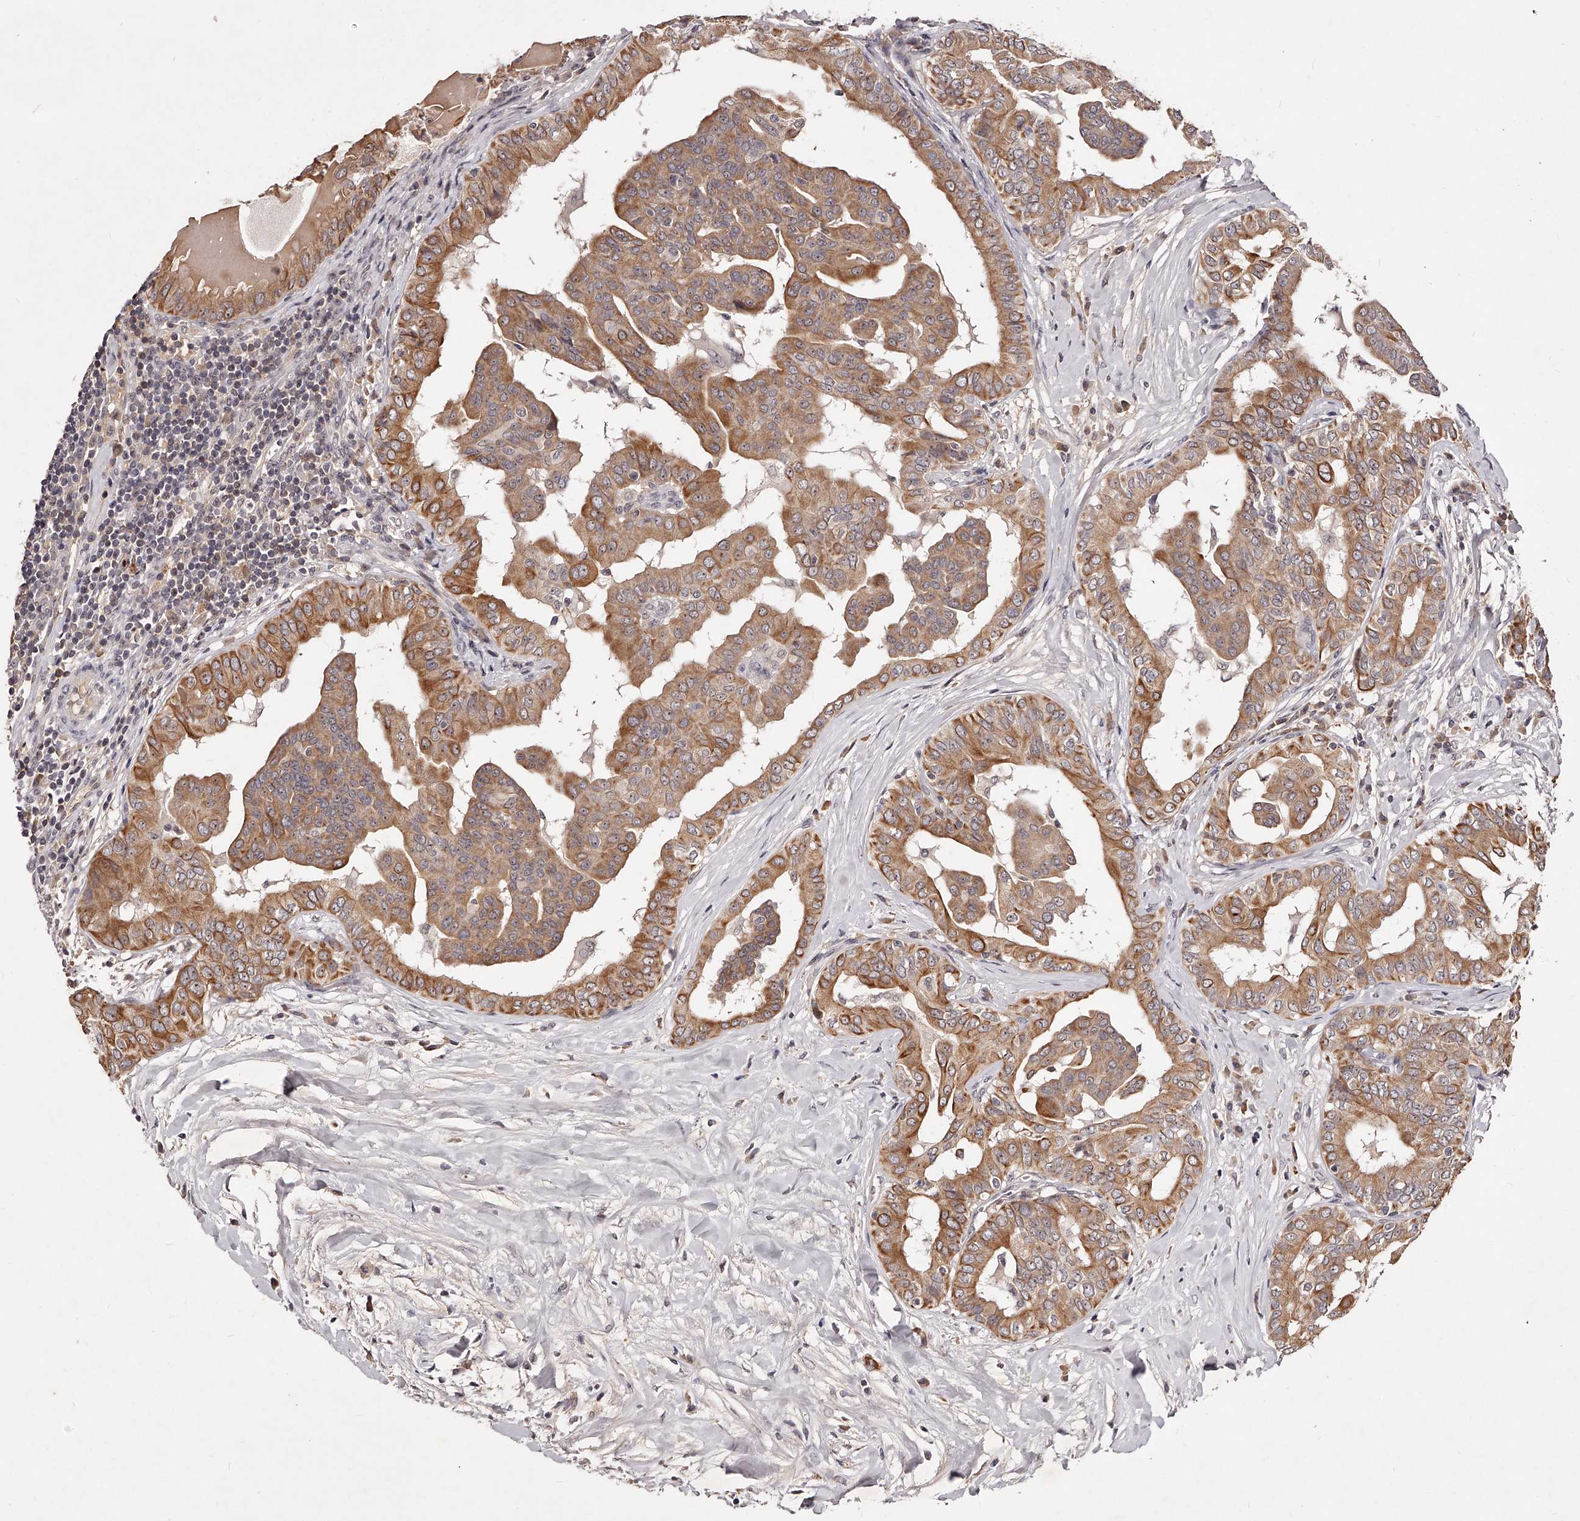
{"staining": {"intensity": "moderate", "quantity": ">75%", "location": "cytoplasmic/membranous"}, "tissue": "thyroid cancer", "cell_type": "Tumor cells", "image_type": "cancer", "snomed": [{"axis": "morphology", "description": "Papillary adenocarcinoma, NOS"}, {"axis": "topography", "description": "Thyroid gland"}], "caption": "A high-resolution histopathology image shows IHC staining of thyroid cancer, which shows moderate cytoplasmic/membranous expression in approximately >75% of tumor cells.", "gene": "PHACTR1", "patient": {"sex": "male", "age": 33}}